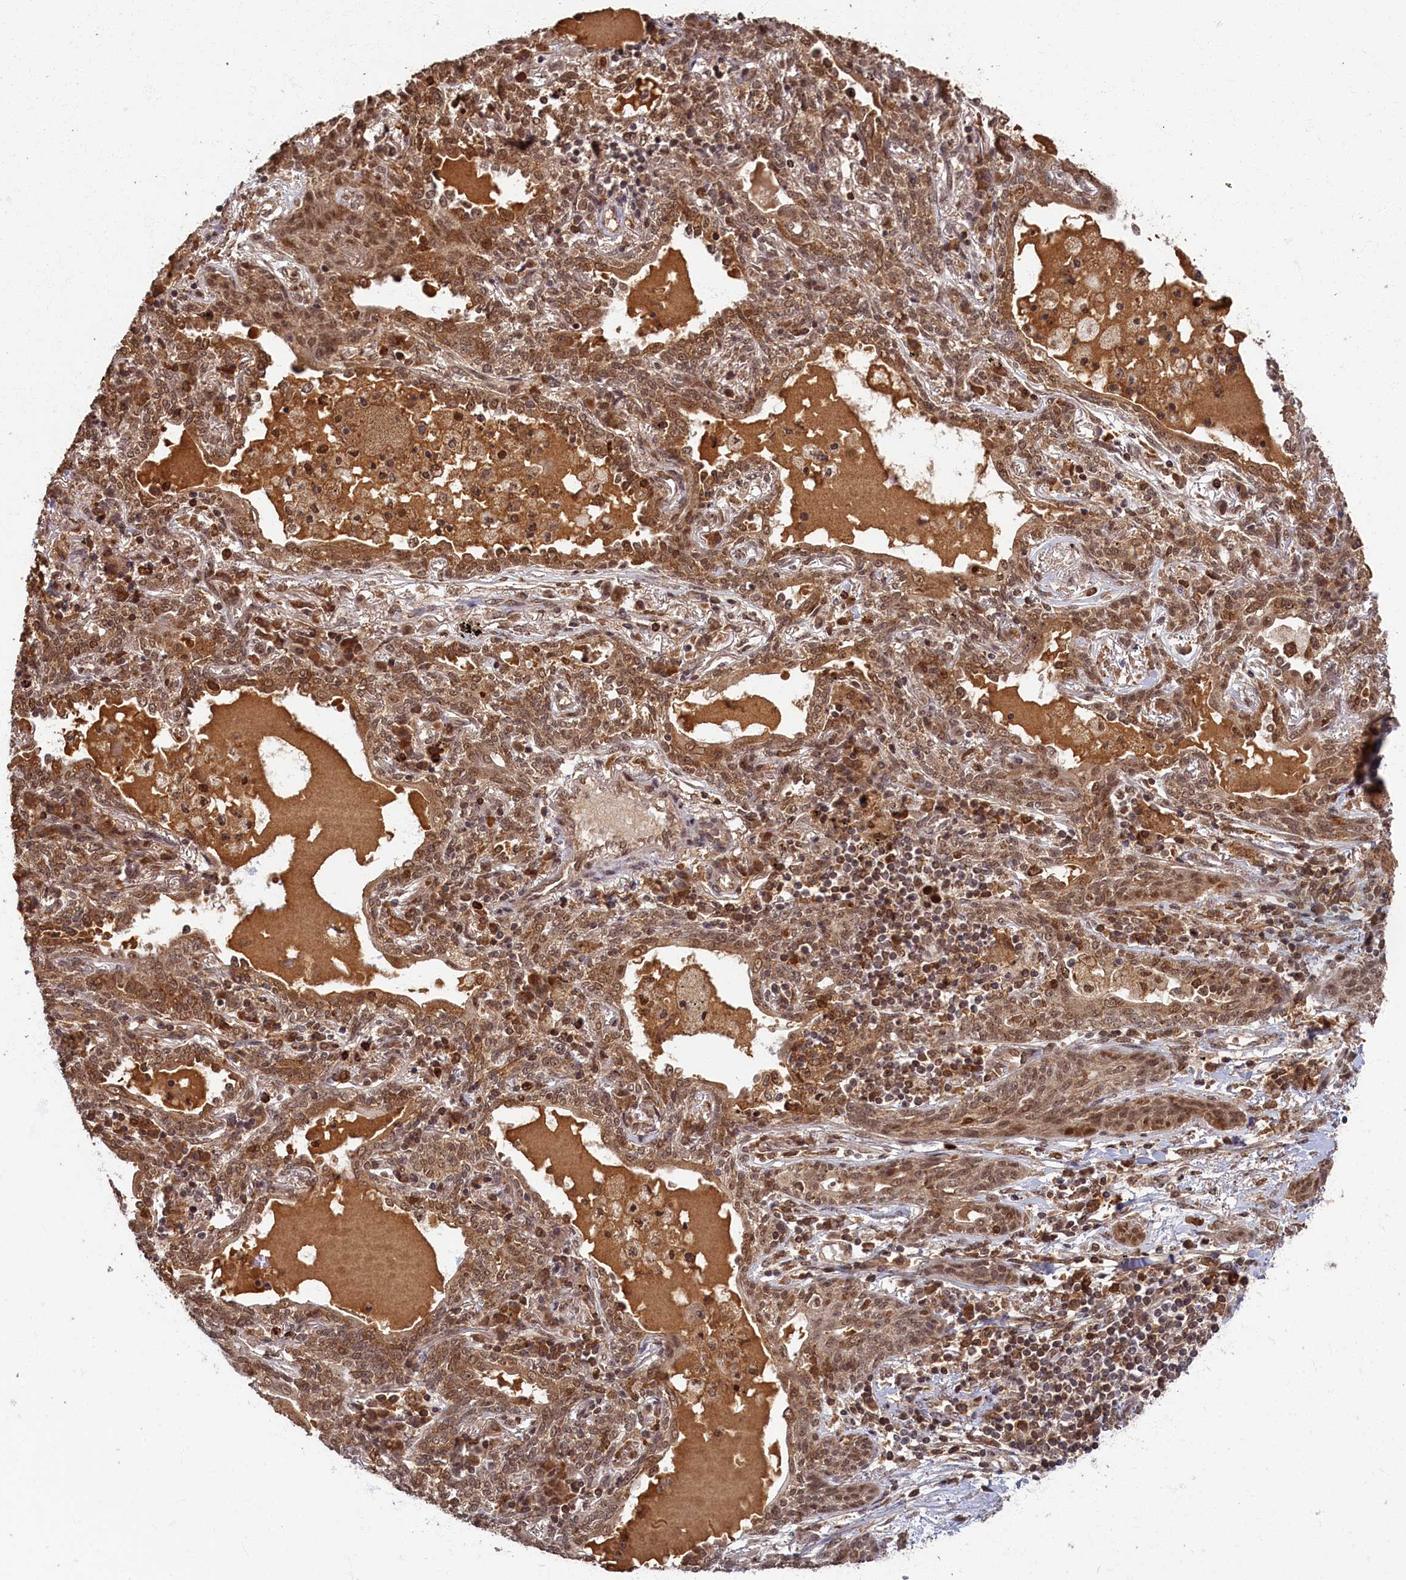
{"staining": {"intensity": "moderate", "quantity": ">75%", "location": "cytoplasmic/membranous,nuclear"}, "tissue": "lung cancer", "cell_type": "Tumor cells", "image_type": "cancer", "snomed": [{"axis": "morphology", "description": "Squamous cell carcinoma, NOS"}, {"axis": "topography", "description": "Lung"}], "caption": "This is an image of IHC staining of squamous cell carcinoma (lung), which shows moderate expression in the cytoplasmic/membranous and nuclear of tumor cells.", "gene": "BRCA1", "patient": {"sex": "female", "age": 70}}